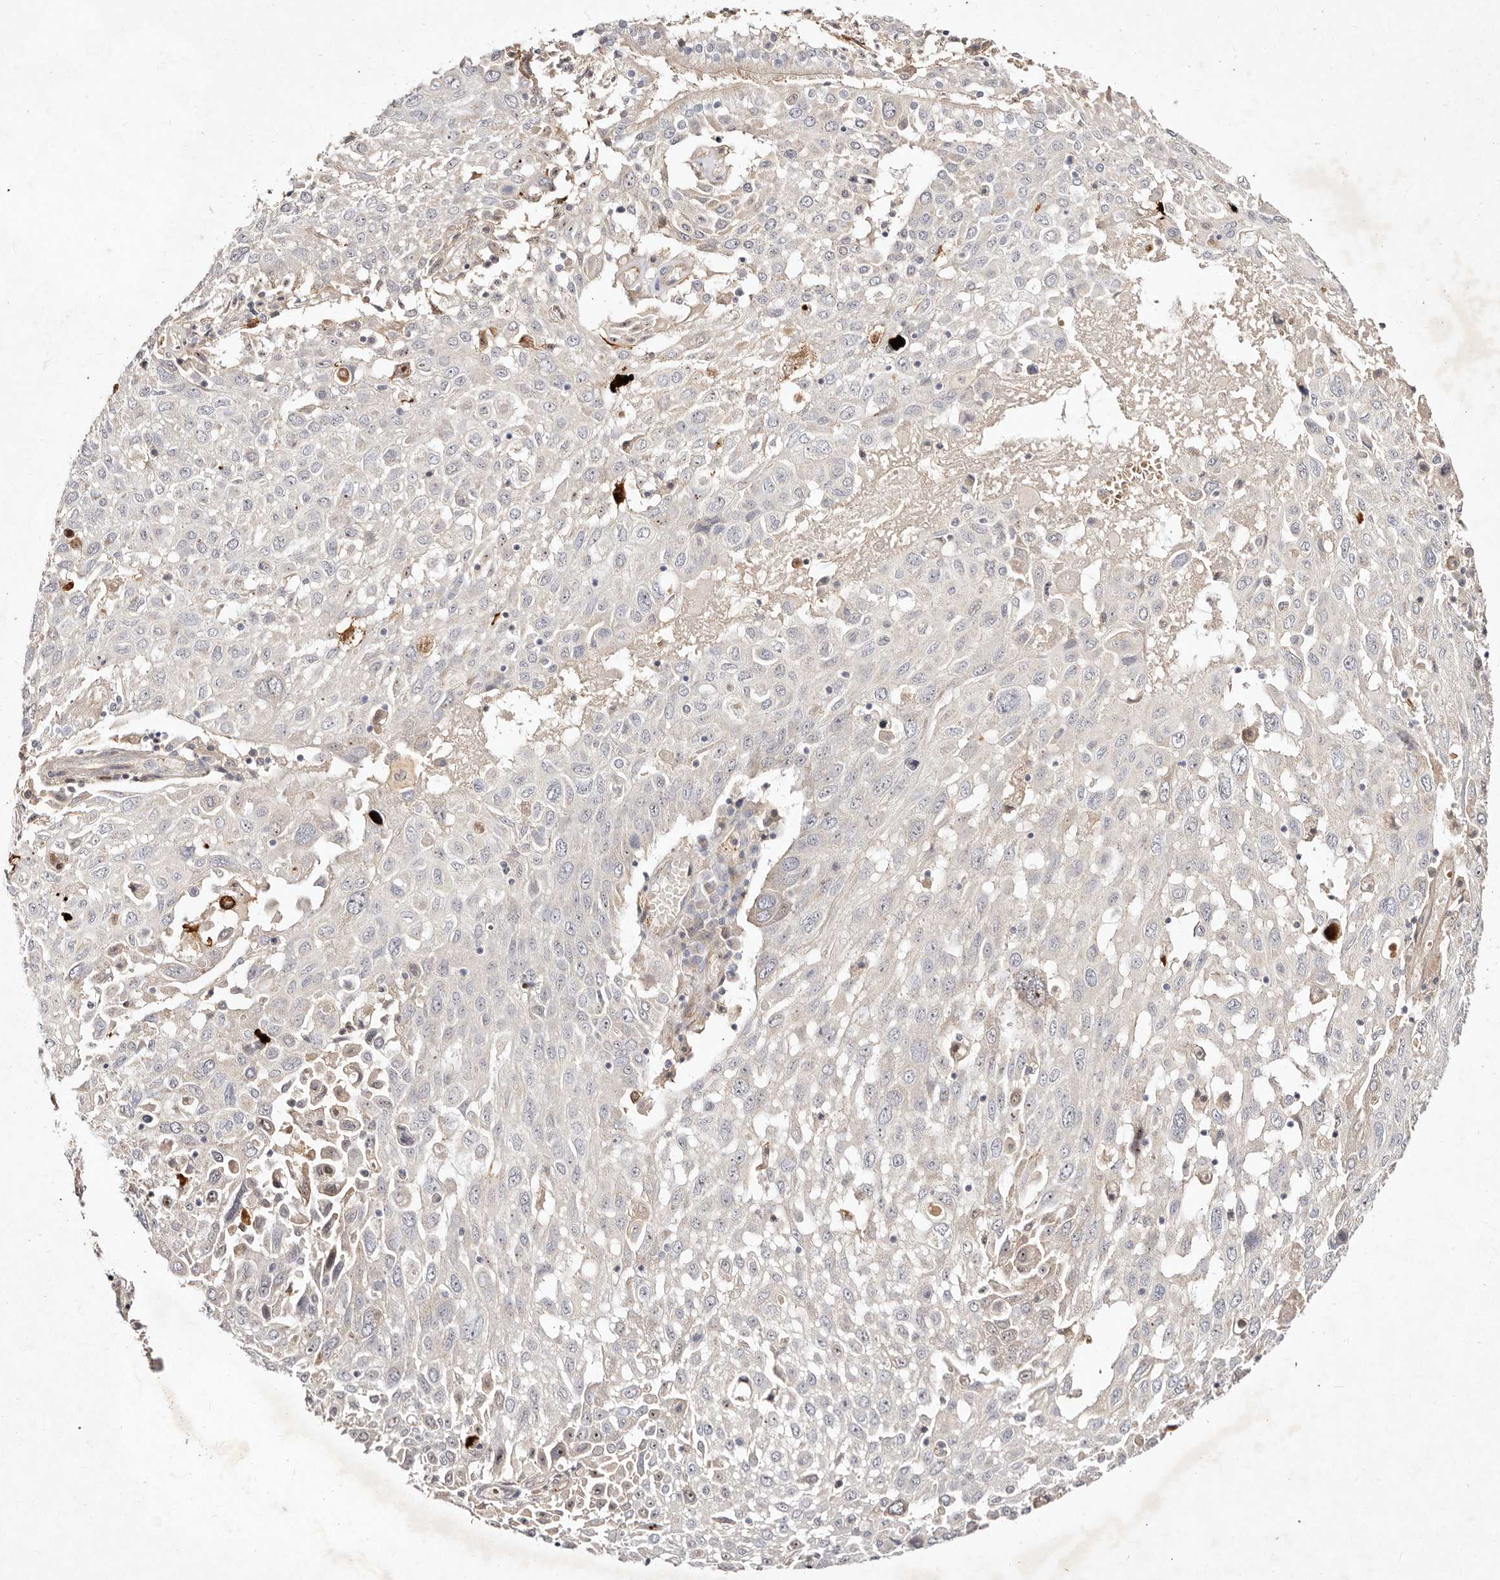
{"staining": {"intensity": "negative", "quantity": "none", "location": "none"}, "tissue": "lung cancer", "cell_type": "Tumor cells", "image_type": "cancer", "snomed": [{"axis": "morphology", "description": "Squamous cell carcinoma, NOS"}, {"axis": "topography", "description": "Lung"}], "caption": "Tumor cells are negative for protein expression in human lung squamous cell carcinoma.", "gene": "MTMR11", "patient": {"sex": "male", "age": 65}}